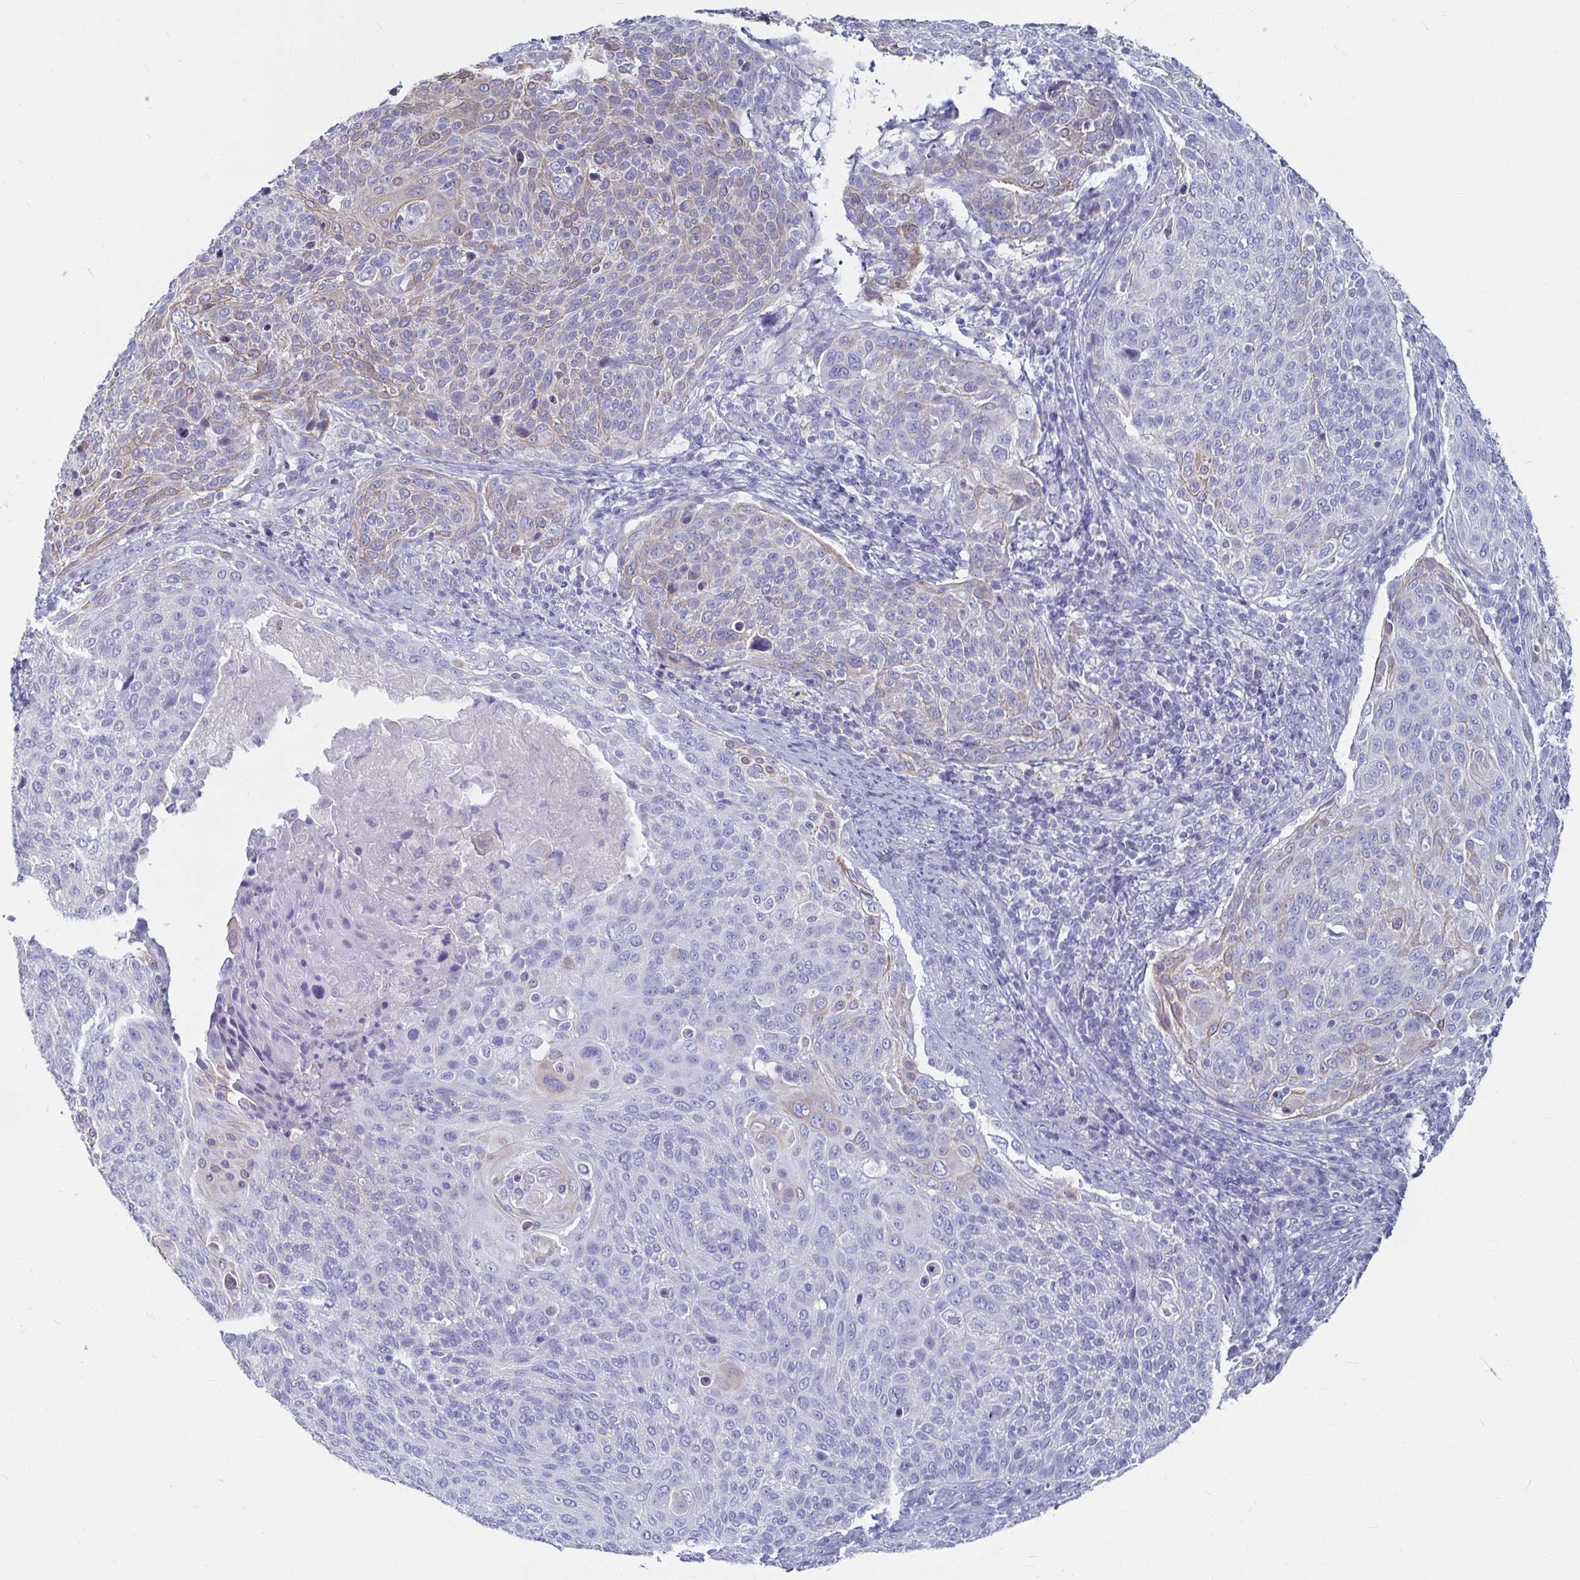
{"staining": {"intensity": "negative", "quantity": "none", "location": "none"}, "tissue": "cervical cancer", "cell_type": "Tumor cells", "image_type": "cancer", "snomed": [{"axis": "morphology", "description": "Squamous cell carcinoma, NOS"}, {"axis": "topography", "description": "Cervix"}], "caption": "Protein analysis of cervical squamous cell carcinoma shows no significant staining in tumor cells. (DAB (3,3'-diaminobenzidine) immunohistochemistry (IHC) visualized using brightfield microscopy, high magnification).", "gene": "CA9", "patient": {"sex": "female", "age": 31}}